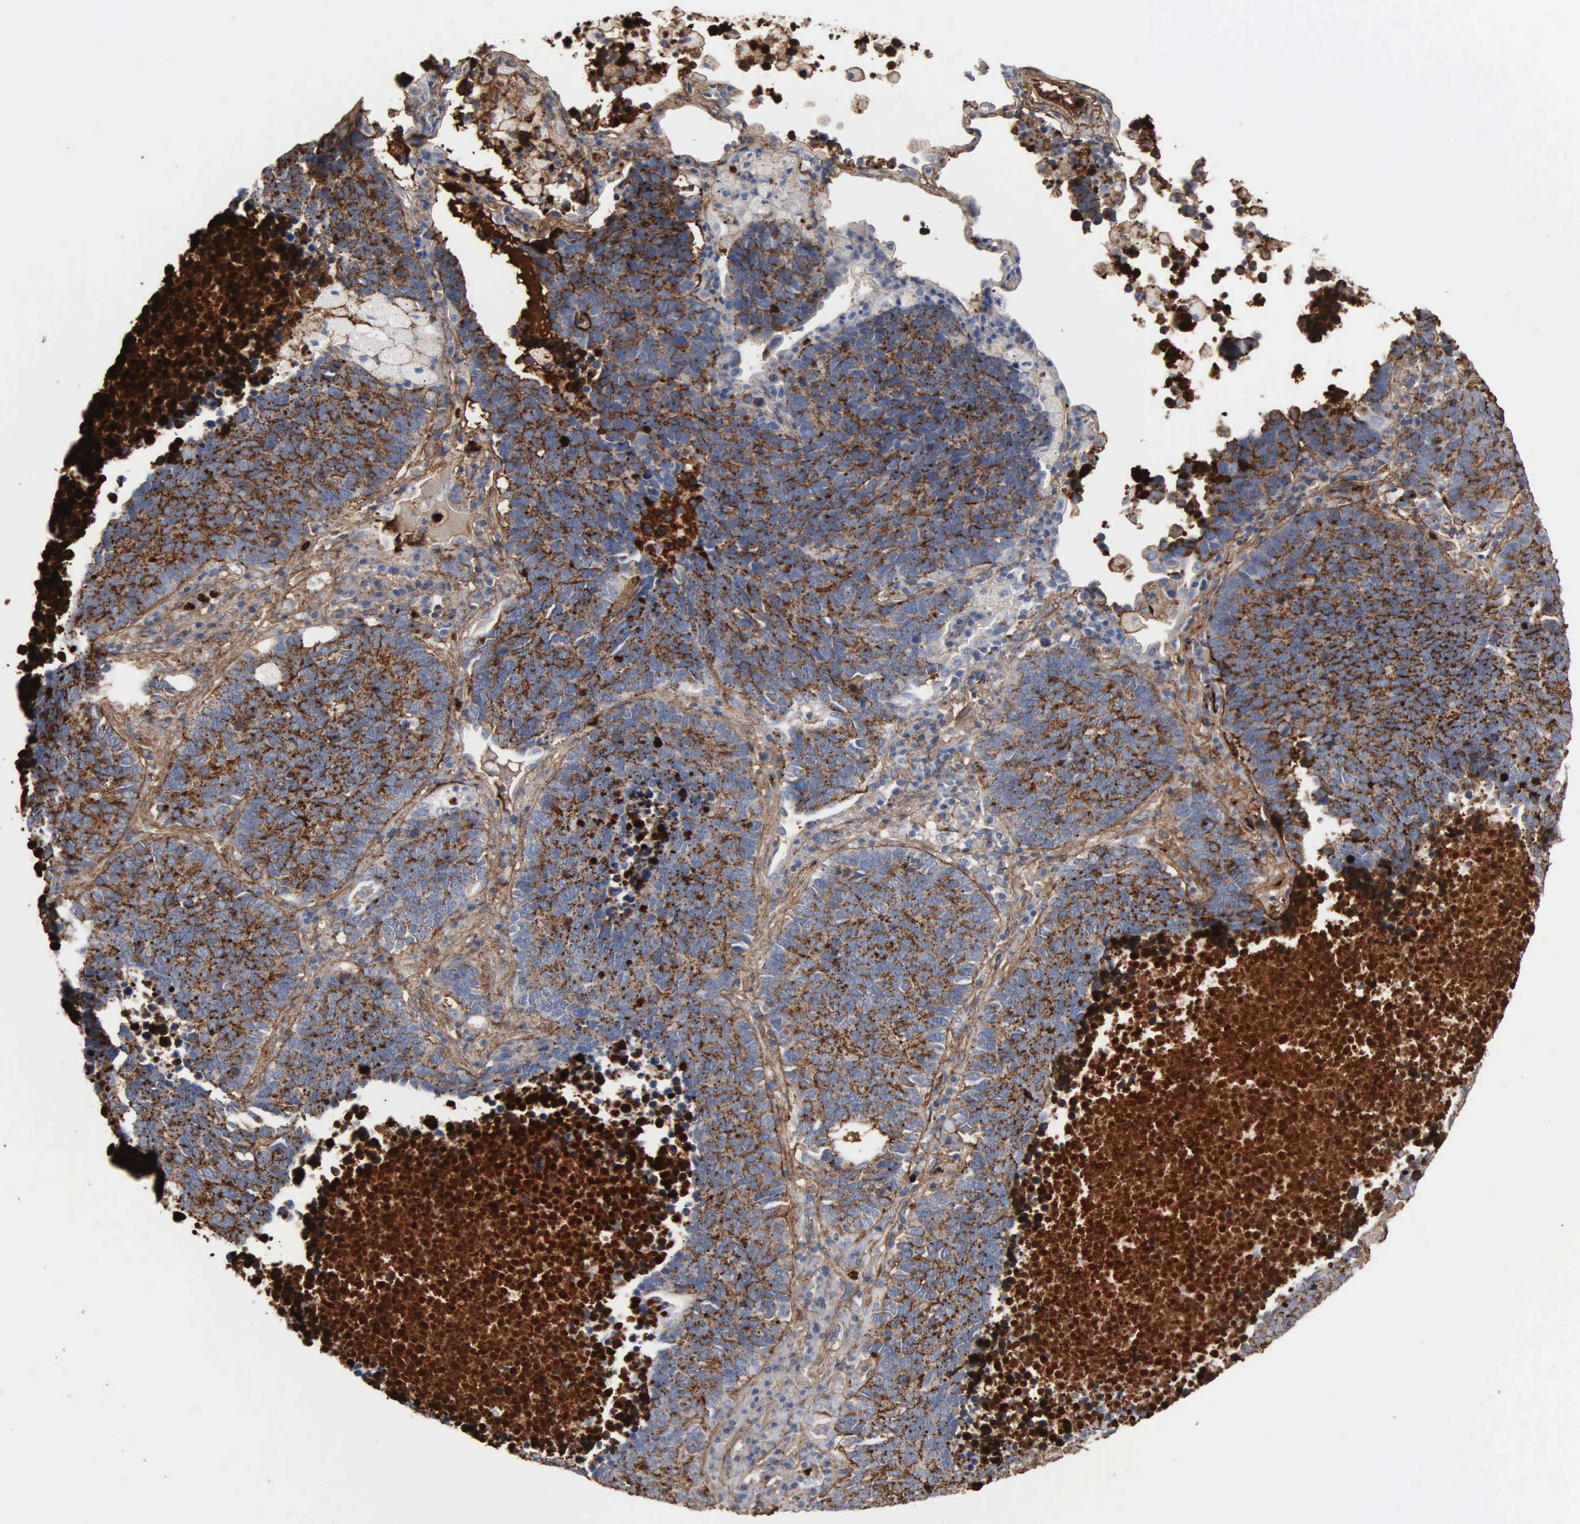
{"staining": {"intensity": "strong", "quantity": ">75%", "location": "cytoplasmic/membranous"}, "tissue": "lung cancer", "cell_type": "Tumor cells", "image_type": "cancer", "snomed": [{"axis": "morphology", "description": "Neoplasm, malignant, NOS"}, {"axis": "topography", "description": "Lung"}], "caption": "Immunohistochemistry histopathology image of neoplastic tissue: lung cancer (neoplasm (malignant)) stained using immunohistochemistry exhibits high levels of strong protein expression localized specifically in the cytoplasmic/membranous of tumor cells, appearing as a cytoplasmic/membranous brown color.", "gene": "FN1", "patient": {"sex": "female", "age": 75}}